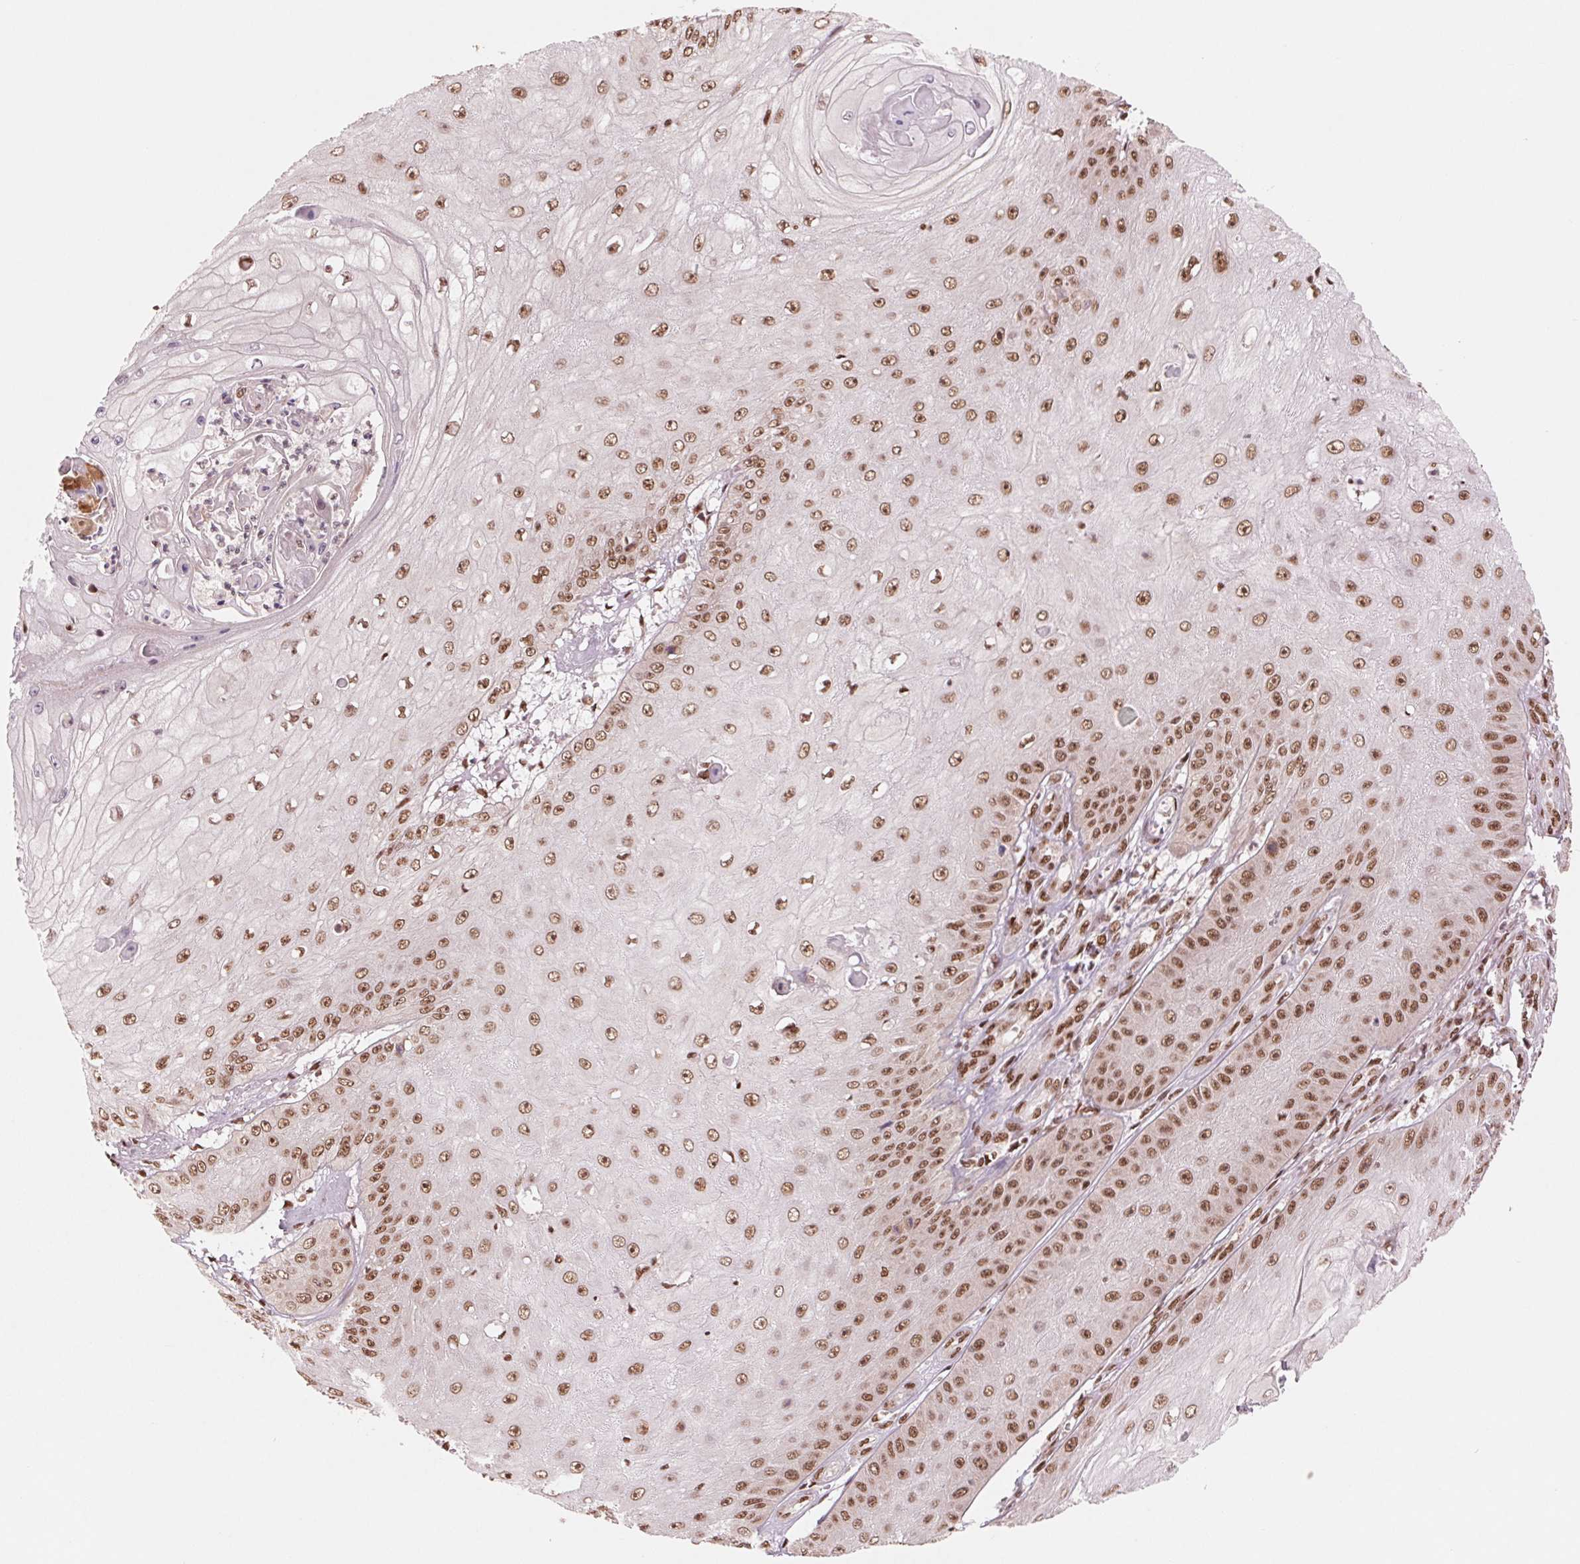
{"staining": {"intensity": "moderate", "quantity": ">75%", "location": "nuclear"}, "tissue": "skin cancer", "cell_type": "Tumor cells", "image_type": "cancer", "snomed": [{"axis": "morphology", "description": "Squamous cell carcinoma, NOS"}, {"axis": "topography", "description": "Skin"}], "caption": "A micrograph of human skin cancer stained for a protein displays moderate nuclear brown staining in tumor cells. The protein is stained brown, and the nuclei are stained in blue (DAB (3,3'-diaminobenzidine) IHC with brightfield microscopy, high magnification).", "gene": "TTLL9", "patient": {"sex": "male", "age": 70}}